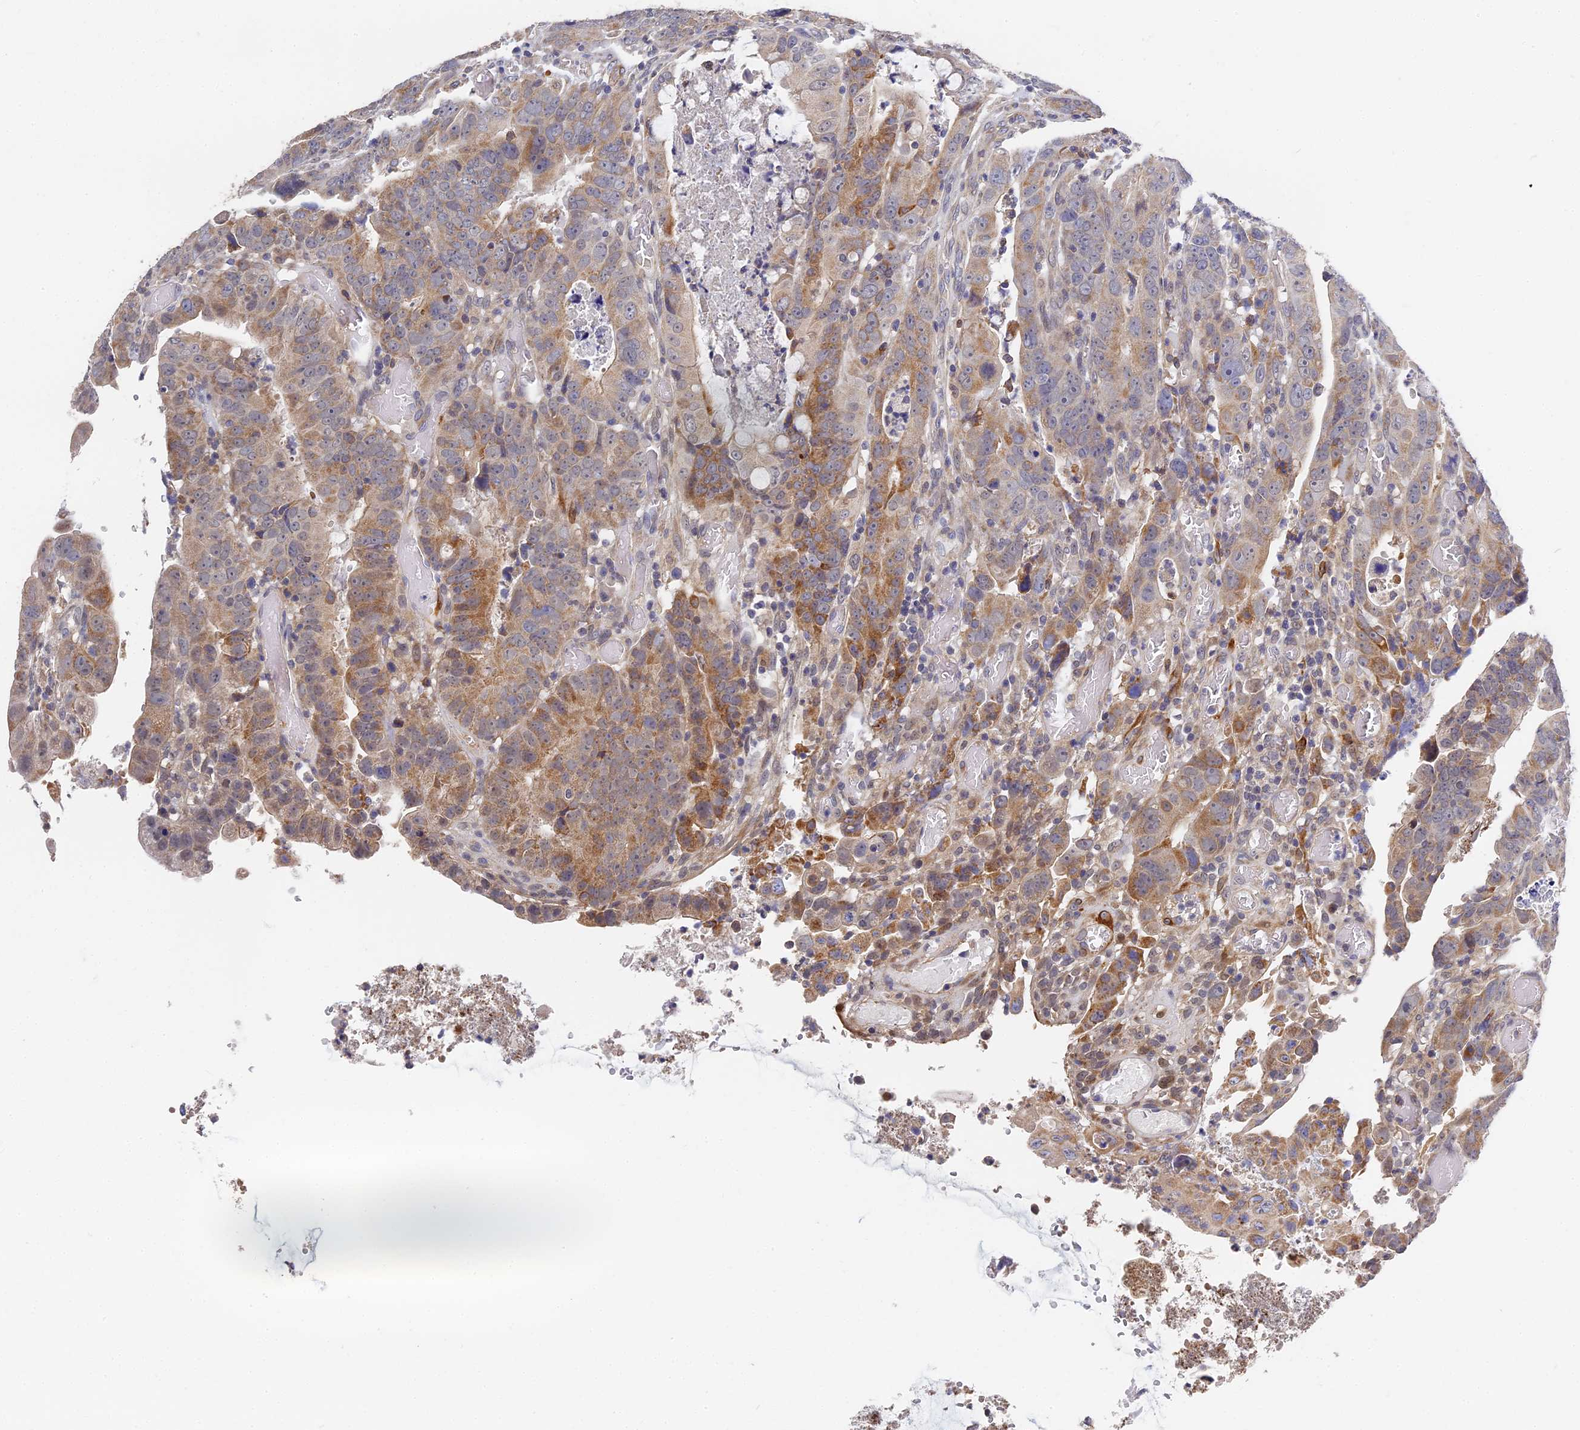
{"staining": {"intensity": "moderate", "quantity": "25%-75%", "location": "cytoplasmic/membranous"}, "tissue": "colorectal cancer", "cell_type": "Tumor cells", "image_type": "cancer", "snomed": [{"axis": "morphology", "description": "Normal tissue, NOS"}, {"axis": "morphology", "description": "Adenocarcinoma, NOS"}, {"axis": "topography", "description": "Rectum"}], "caption": "Tumor cells reveal medium levels of moderate cytoplasmic/membranous staining in about 25%-75% of cells in human adenocarcinoma (colorectal). (DAB = brown stain, brightfield microscopy at high magnification).", "gene": "CCDC113", "patient": {"sex": "female", "age": 65}}